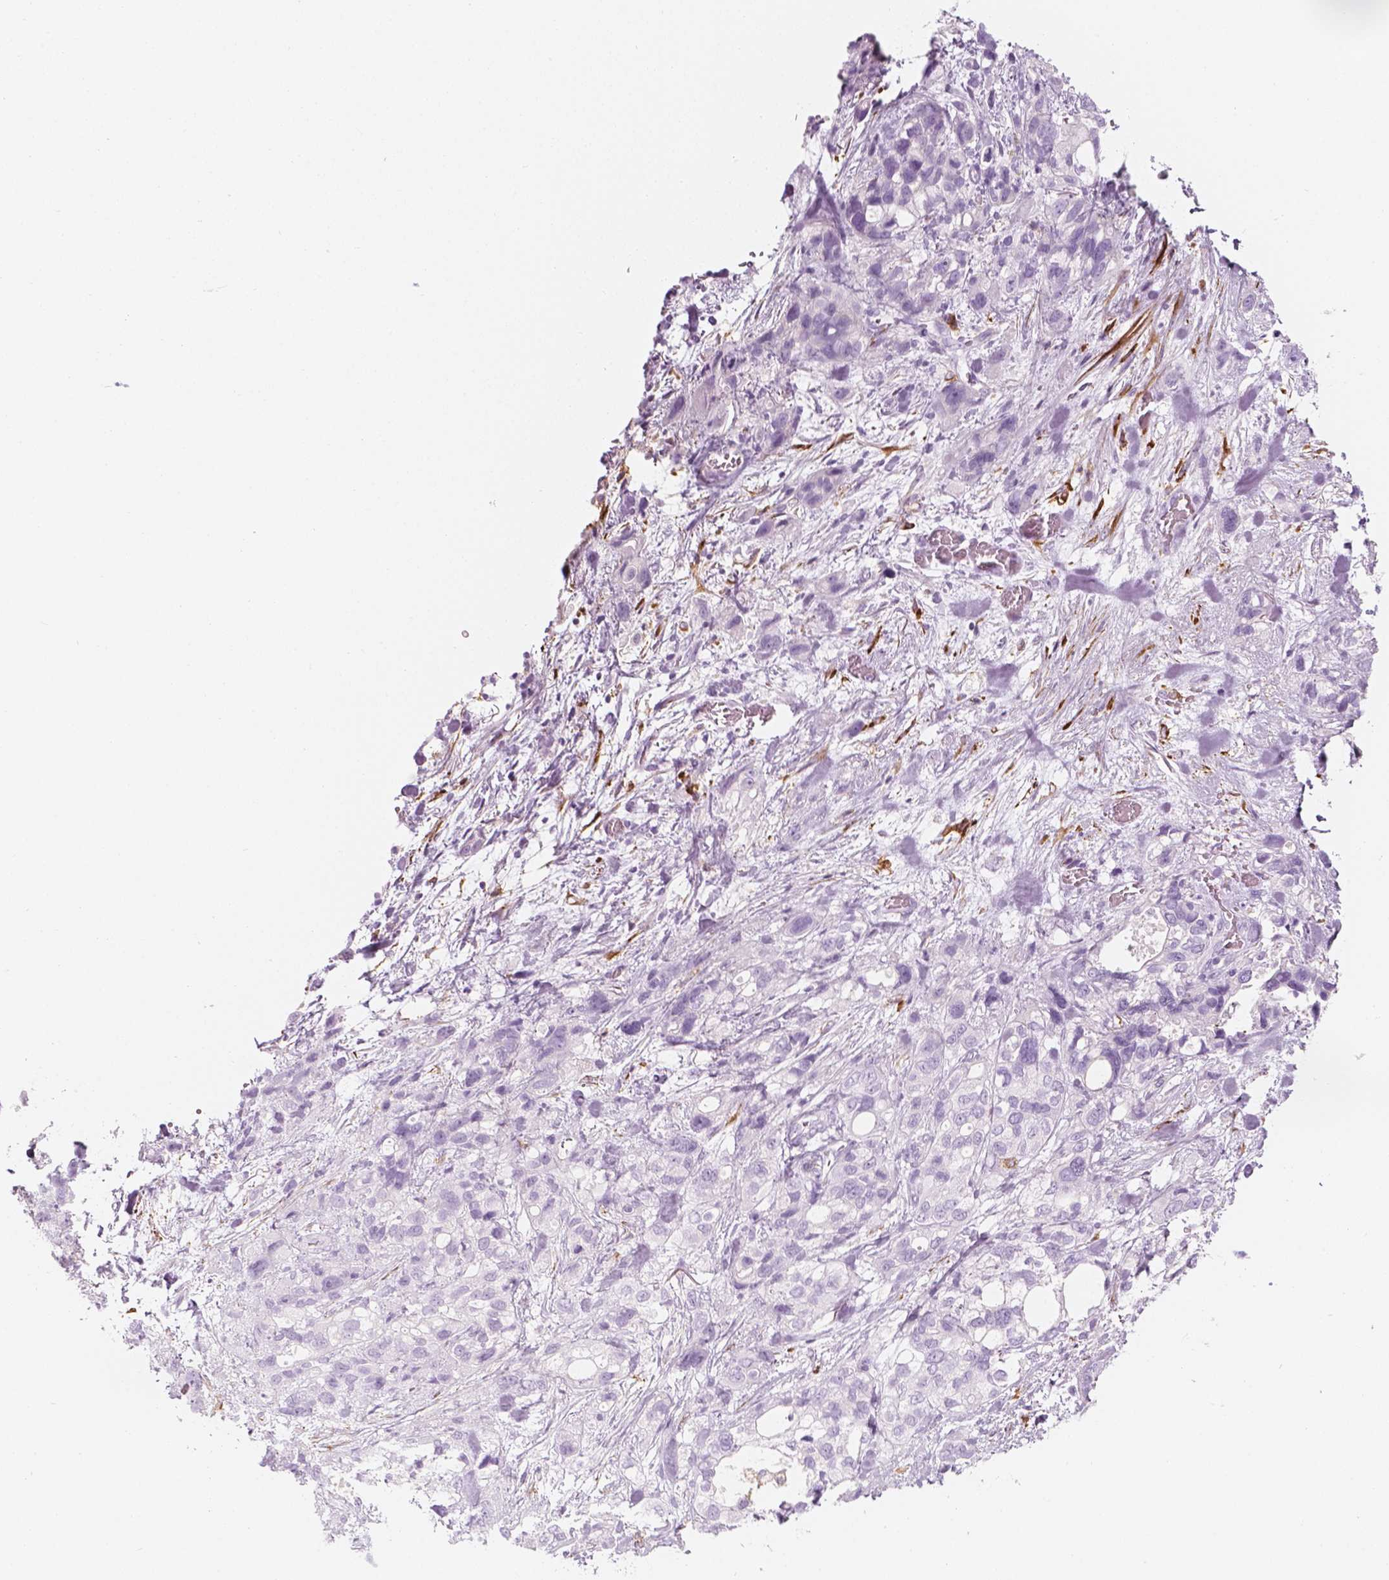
{"staining": {"intensity": "negative", "quantity": "none", "location": "none"}, "tissue": "stomach cancer", "cell_type": "Tumor cells", "image_type": "cancer", "snomed": [{"axis": "morphology", "description": "Adenocarcinoma, NOS"}, {"axis": "topography", "description": "Stomach, upper"}], "caption": "An immunohistochemistry (IHC) histopathology image of stomach cancer is shown. There is no staining in tumor cells of stomach cancer.", "gene": "CES1", "patient": {"sex": "female", "age": 81}}